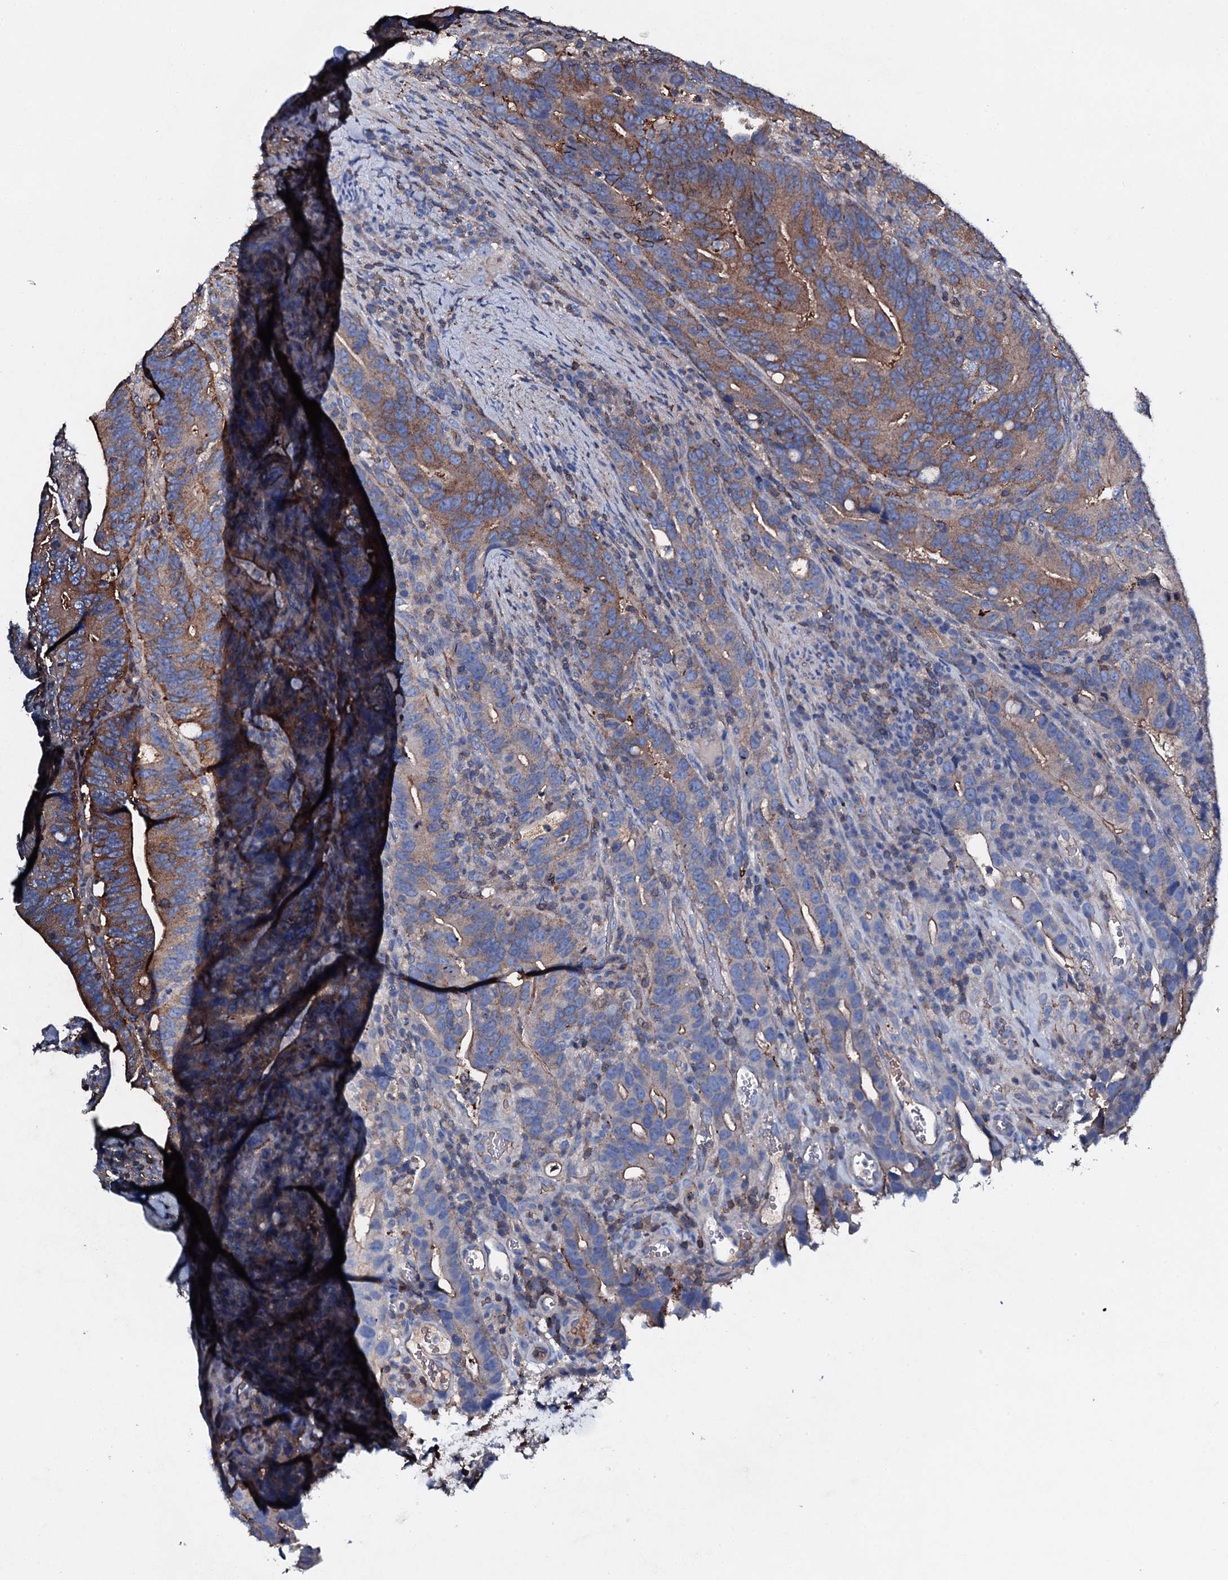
{"staining": {"intensity": "moderate", "quantity": "25%-75%", "location": "cytoplasmic/membranous"}, "tissue": "colorectal cancer", "cell_type": "Tumor cells", "image_type": "cancer", "snomed": [{"axis": "morphology", "description": "Adenocarcinoma, NOS"}, {"axis": "topography", "description": "Colon"}], "caption": "An immunohistochemistry photomicrograph of tumor tissue is shown. Protein staining in brown highlights moderate cytoplasmic/membranous positivity in colorectal adenocarcinoma within tumor cells.", "gene": "MS4A4E", "patient": {"sex": "female", "age": 66}}